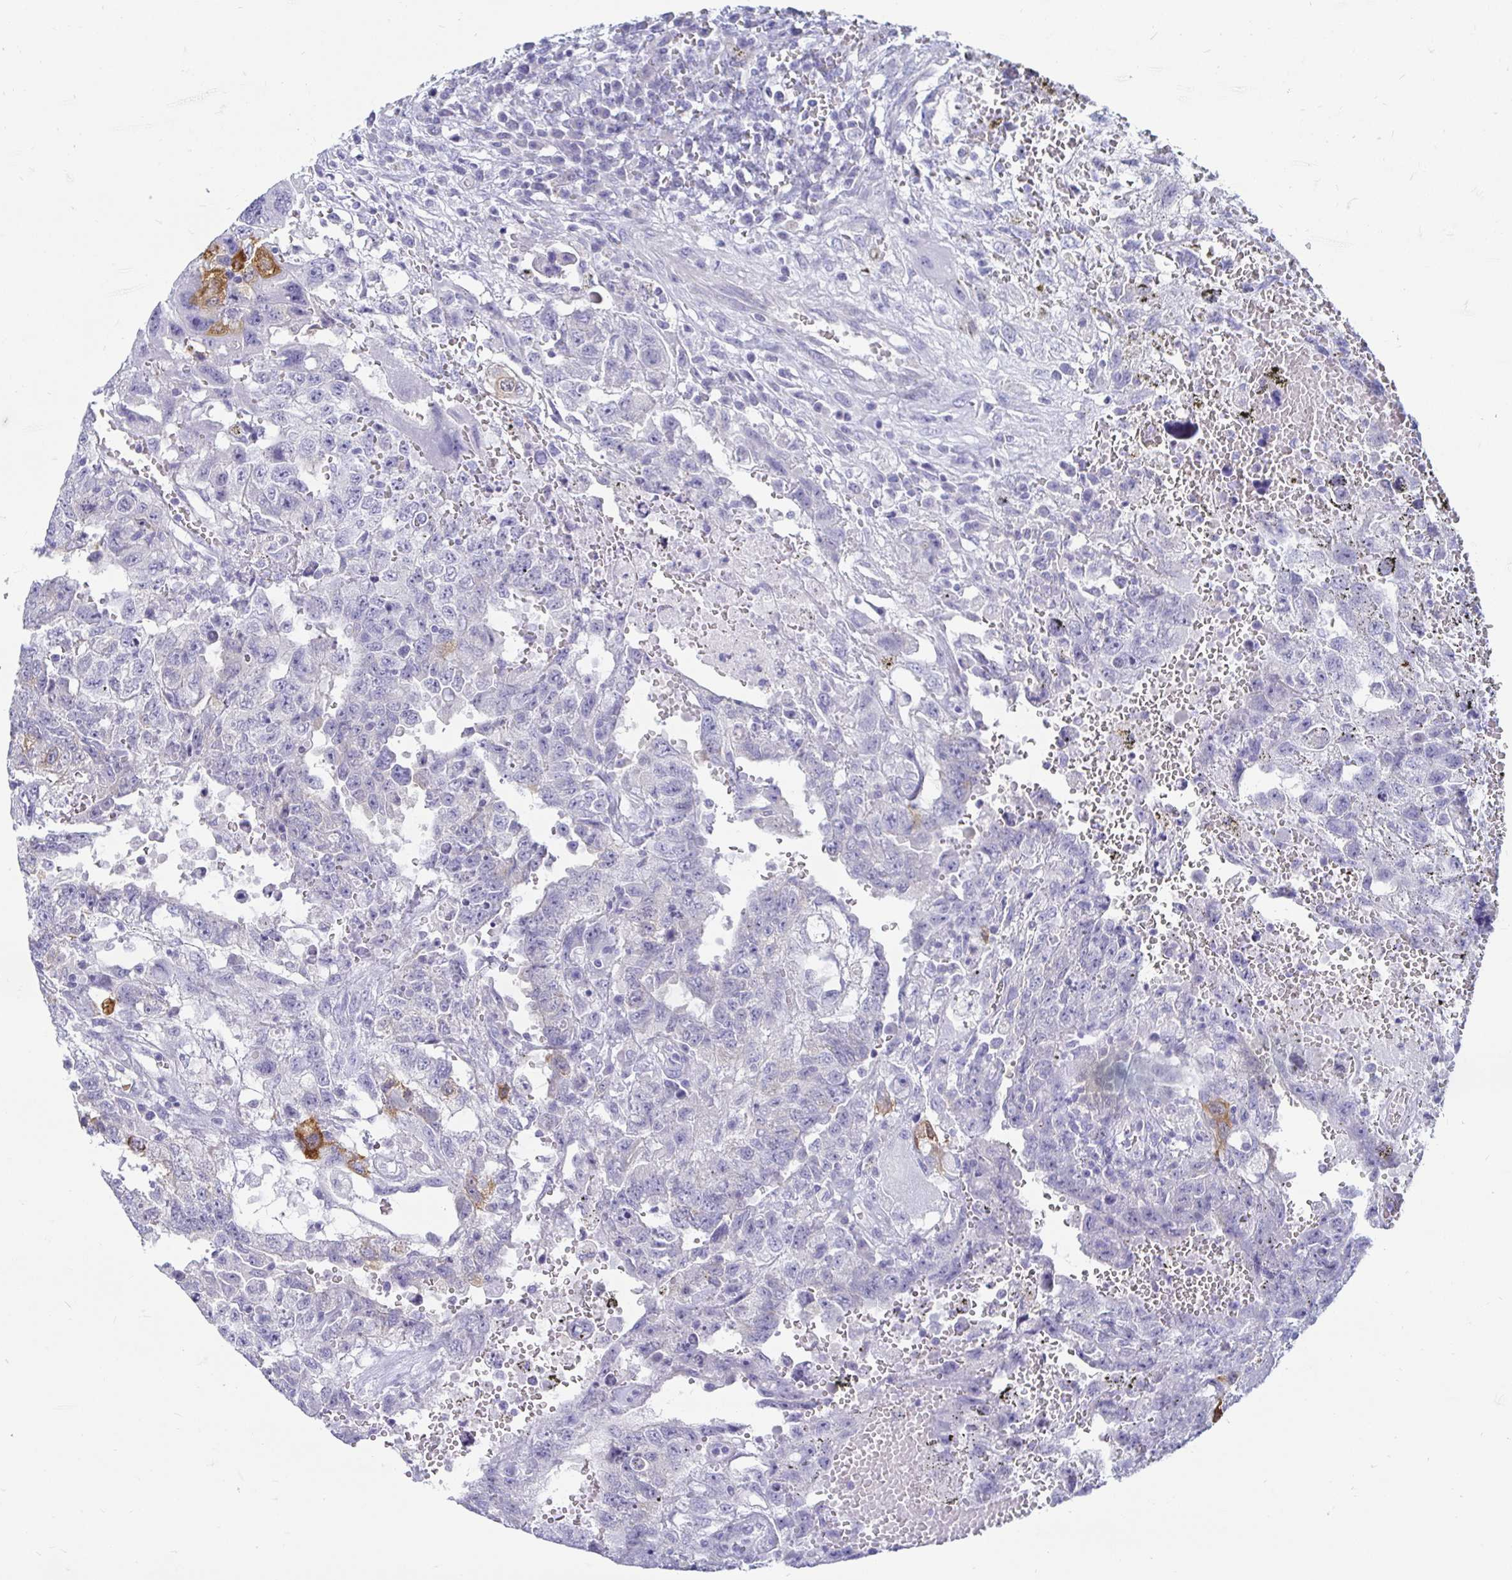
{"staining": {"intensity": "moderate", "quantity": "<25%", "location": "cytoplasmic/membranous"}, "tissue": "testis cancer", "cell_type": "Tumor cells", "image_type": "cancer", "snomed": [{"axis": "morphology", "description": "Carcinoma, Embryonal, NOS"}, {"axis": "topography", "description": "Testis"}], "caption": "Testis cancer (embryonal carcinoma) stained with a protein marker demonstrates moderate staining in tumor cells.", "gene": "PEG10", "patient": {"sex": "male", "age": 26}}